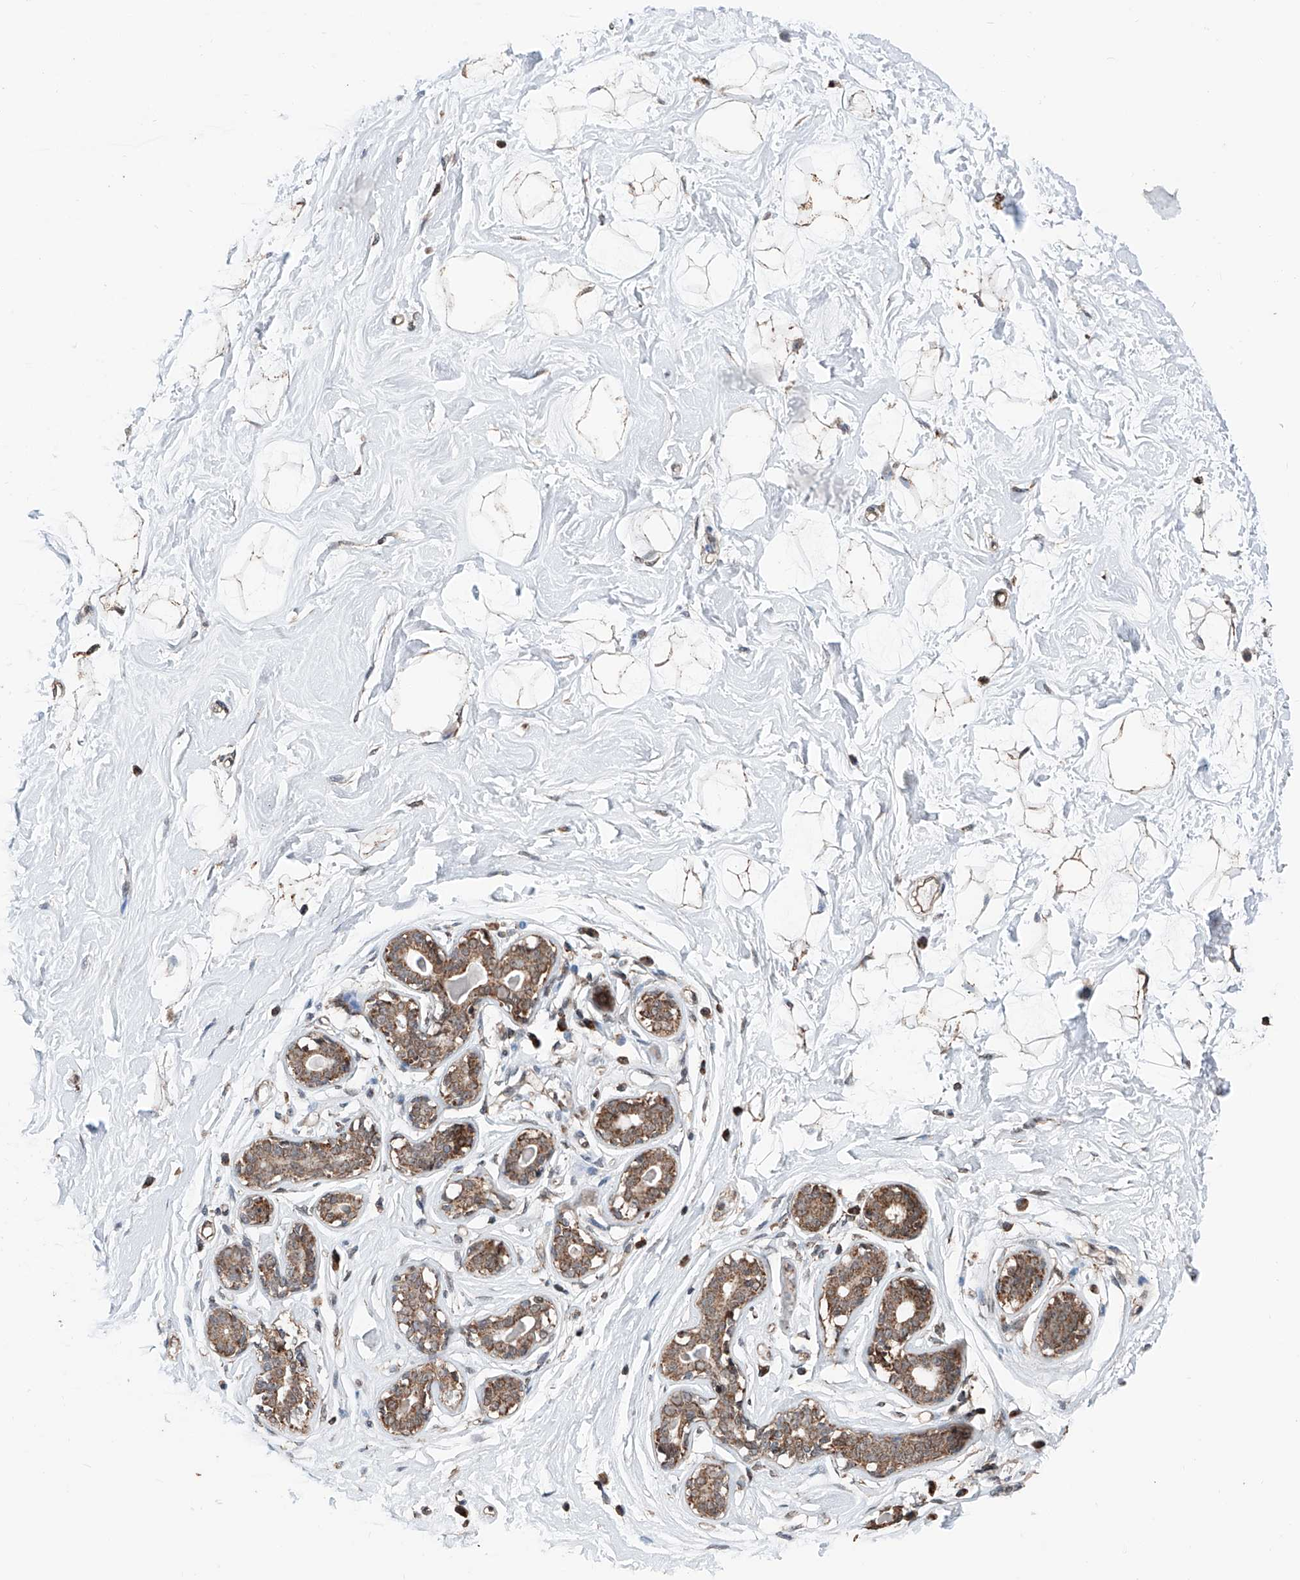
{"staining": {"intensity": "moderate", "quantity": ">75%", "location": "cytoplasmic/membranous,nuclear"}, "tissue": "breast", "cell_type": "Adipocytes", "image_type": "normal", "snomed": [{"axis": "morphology", "description": "Normal tissue, NOS"}, {"axis": "morphology", "description": "Adenoma, NOS"}, {"axis": "topography", "description": "Breast"}], "caption": "Breast stained with DAB immunohistochemistry (IHC) exhibits medium levels of moderate cytoplasmic/membranous,nuclear expression in about >75% of adipocytes.", "gene": "ZNF445", "patient": {"sex": "female", "age": 23}}